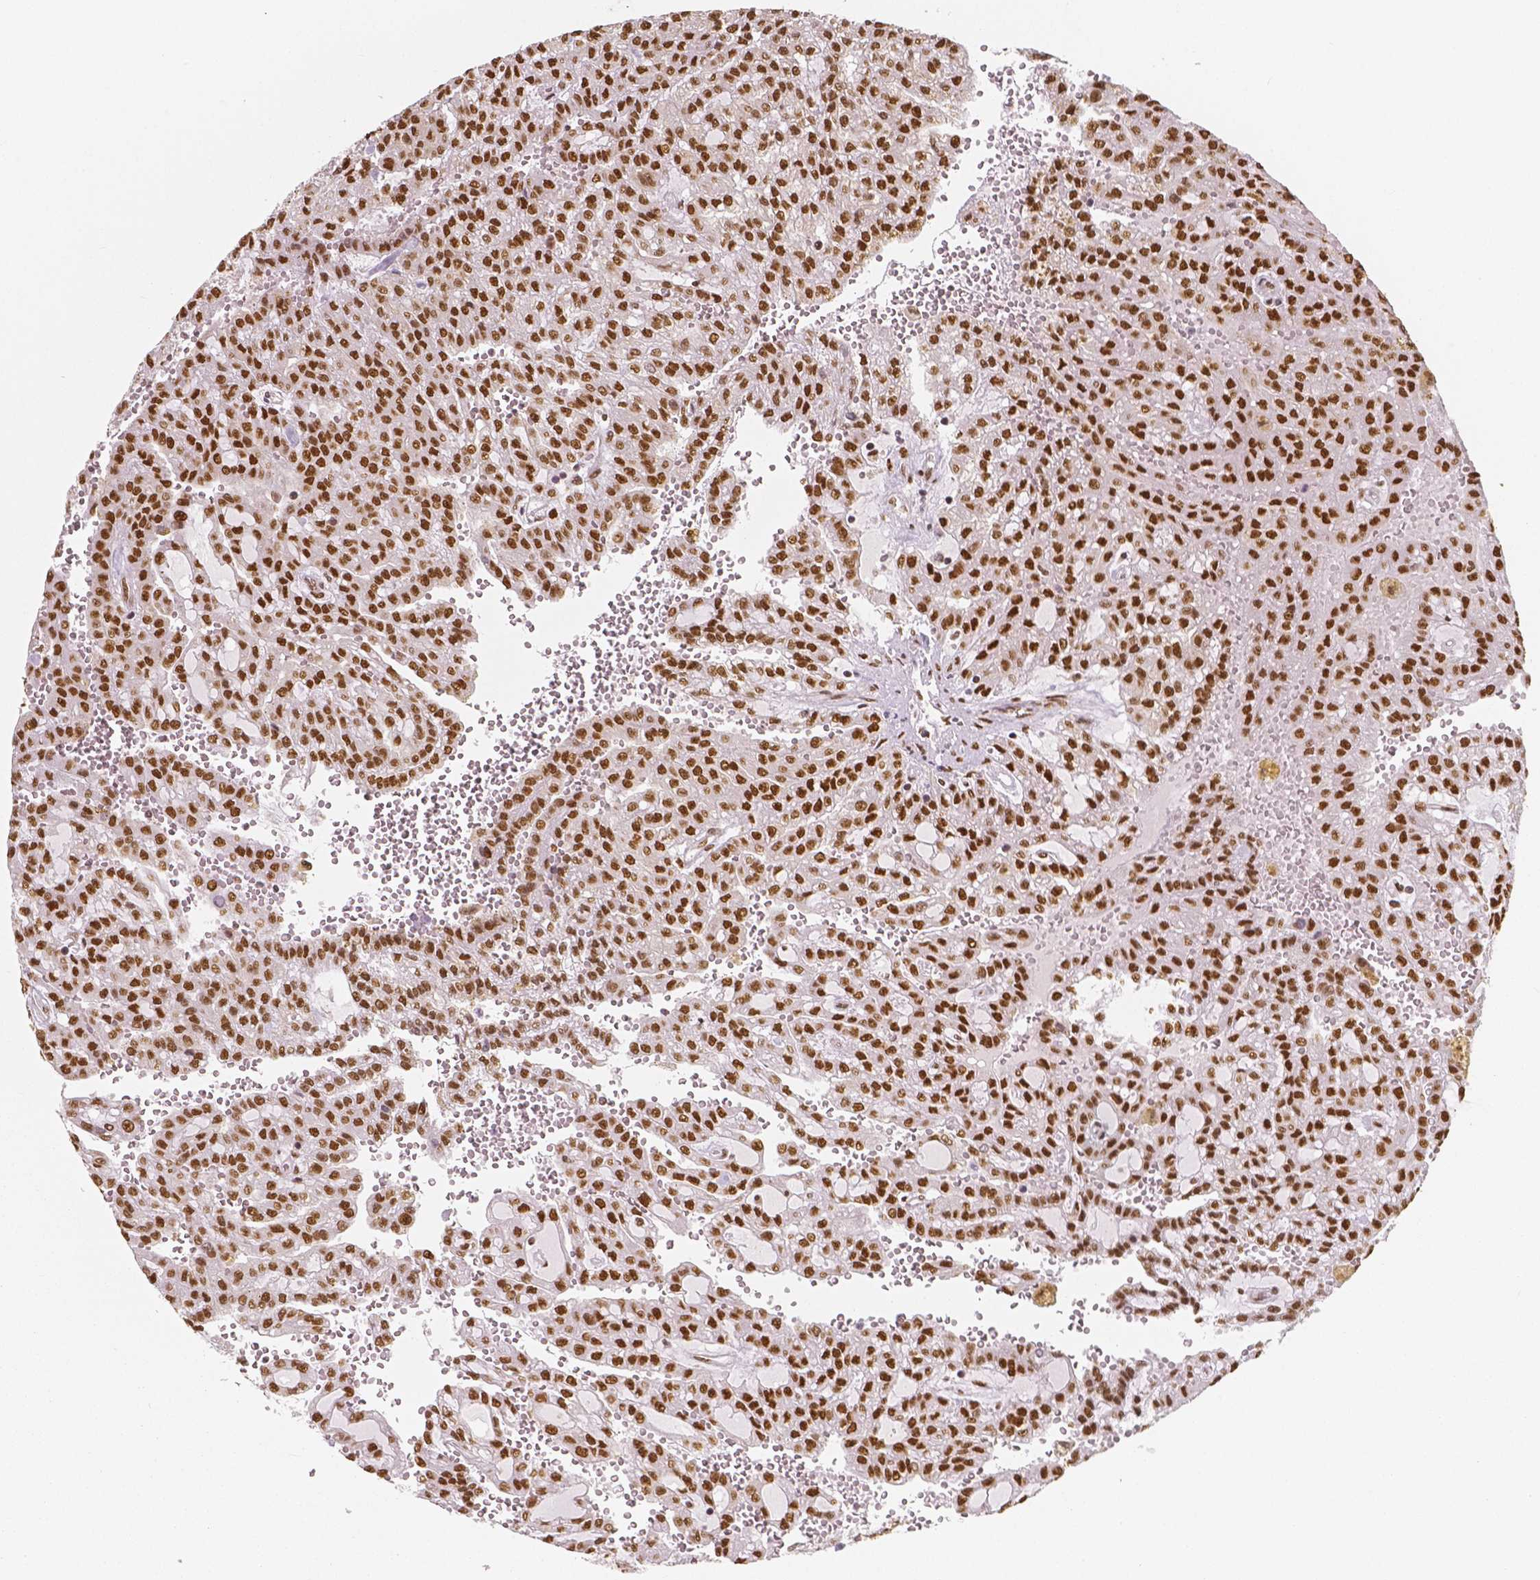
{"staining": {"intensity": "moderate", "quantity": ">75%", "location": "nuclear"}, "tissue": "renal cancer", "cell_type": "Tumor cells", "image_type": "cancer", "snomed": [{"axis": "morphology", "description": "Adenocarcinoma, NOS"}, {"axis": "topography", "description": "Kidney"}], "caption": "Immunohistochemical staining of human renal adenocarcinoma displays moderate nuclear protein expression in about >75% of tumor cells.", "gene": "NUCKS1", "patient": {"sex": "male", "age": 63}}